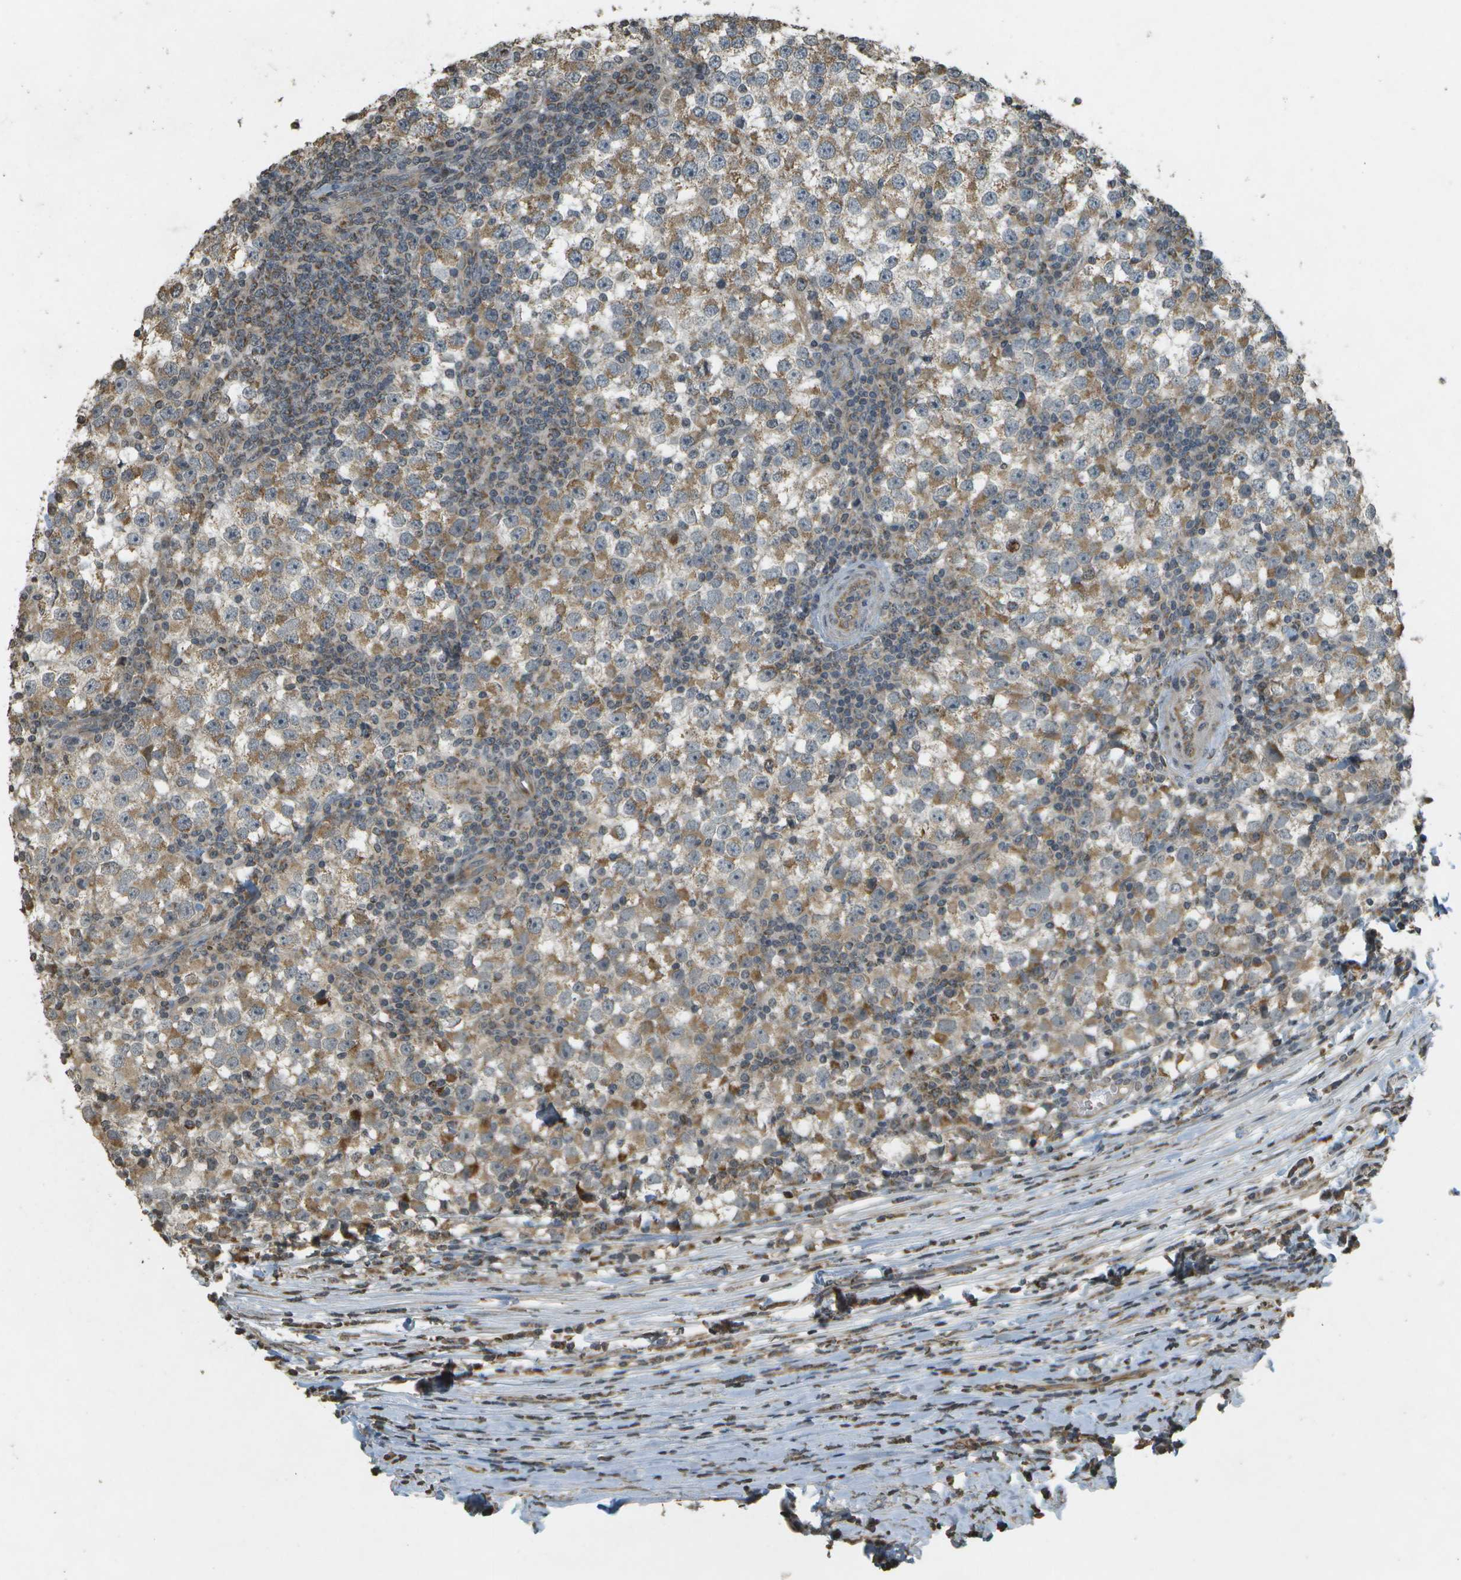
{"staining": {"intensity": "moderate", "quantity": ">75%", "location": "cytoplasmic/membranous"}, "tissue": "testis cancer", "cell_type": "Tumor cells", "image_type": "cancer", "snomed": [{"axis": "morphology", "description": "Seminoma, NOS"}, {"axis": "topography", "description": "Testis"}], "caption": "Immunohistochemical staining of human testis cancer exhibits medium levels of moderate cytoplasmic/membranous protein staining in about >75% of tumor cells. Nuclei are stained in blue.", "gene": "RAB21", "patient": {"sex": "male", "age": 65}}